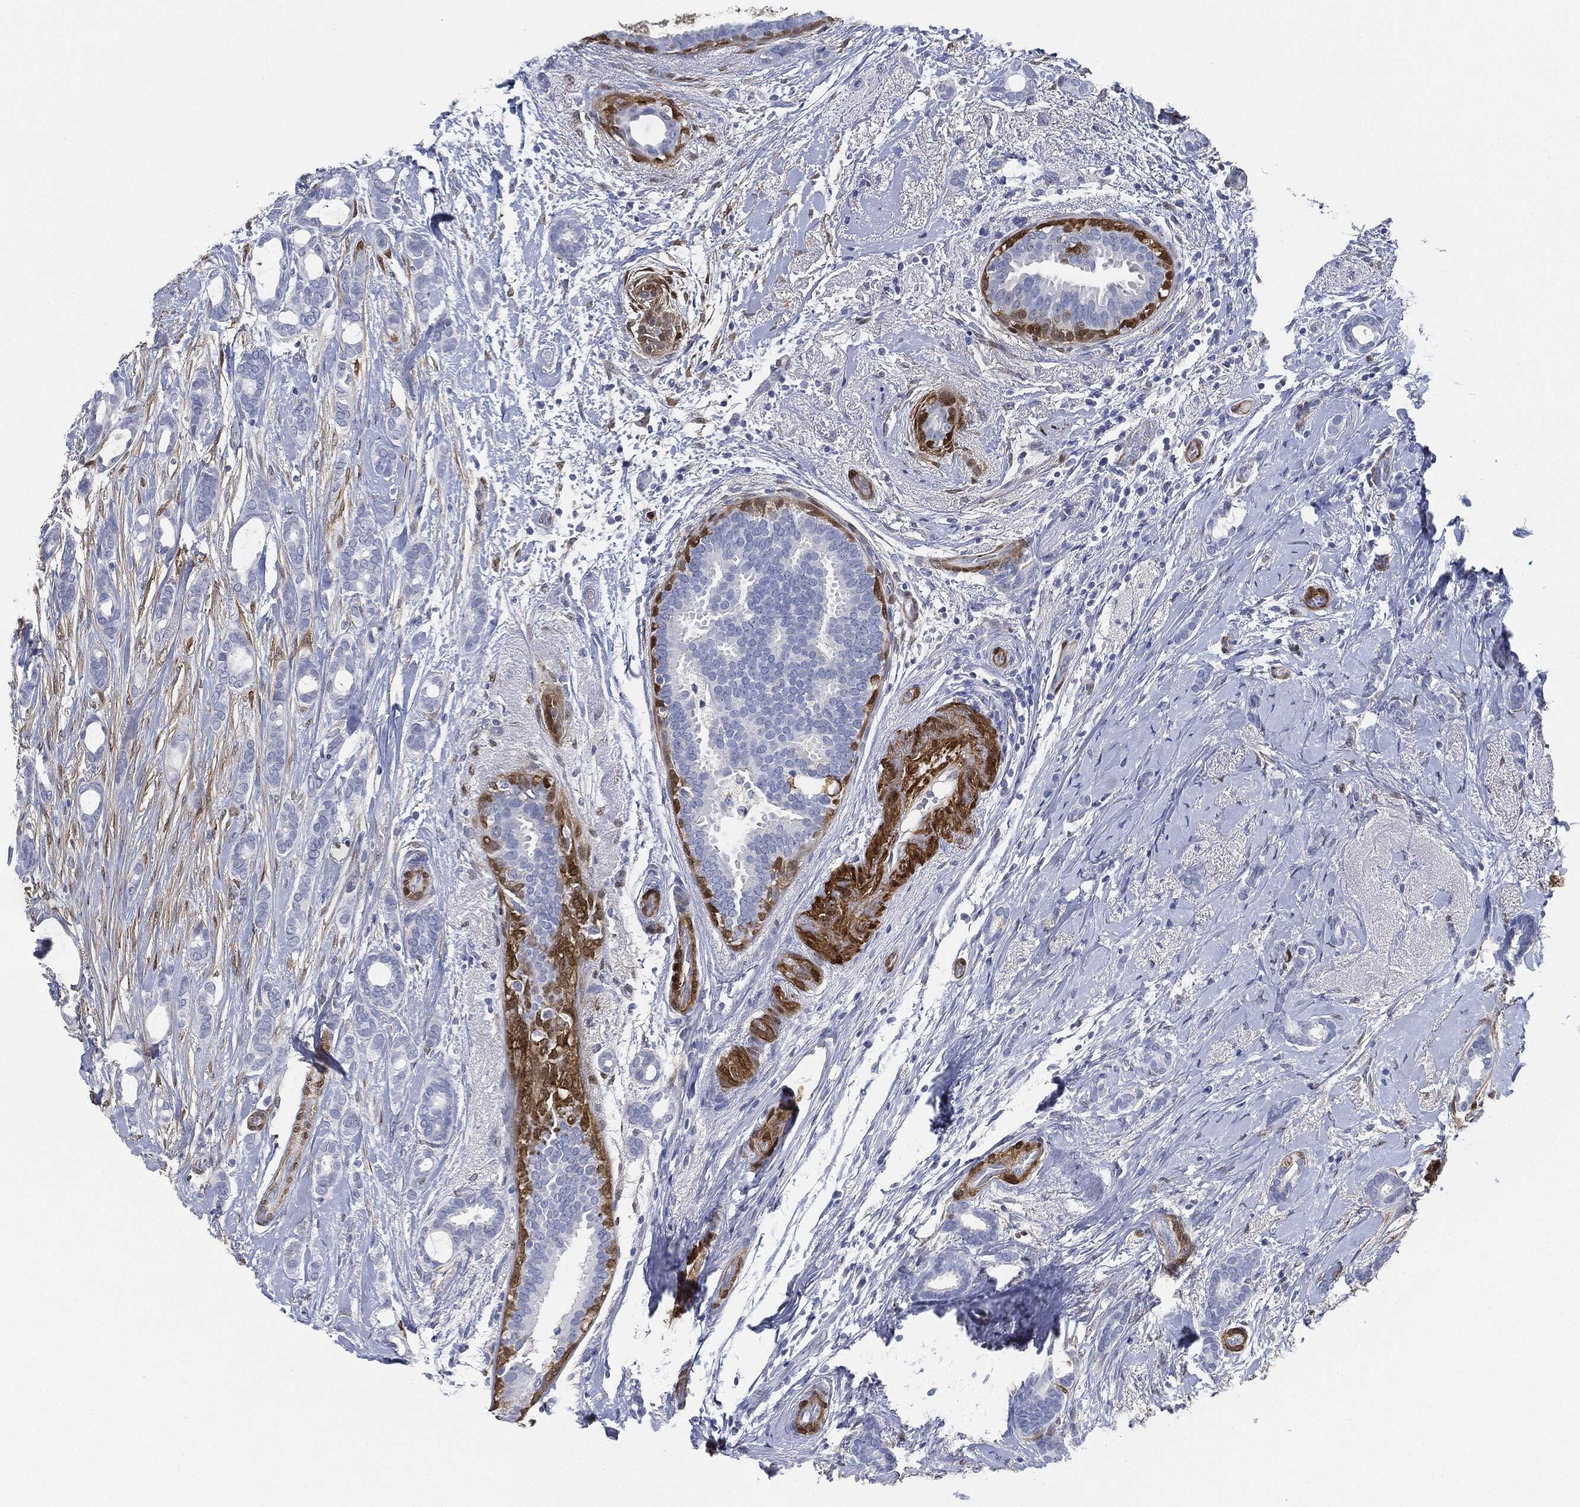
{"staining": {"intensity": "negative", "quantity": "none", "location": "none"}, "tissue": "breast cancer", "cell_type": "Tumor cells", "image_type": "cancer", "snomed": [{"axis": "morphology", "description": "Duct carcinoma"}, {"axis": "topography", "description": "Breast"}], "caption": "A photomicrograph of breast intraductal carcinoma stained for a protein demonstrates no brown staining in tumor cells. (IHC, brightfield microscopy, high magnification).", "gene": "TAGLN", "patient": {"sex": "female", "age": 51}}